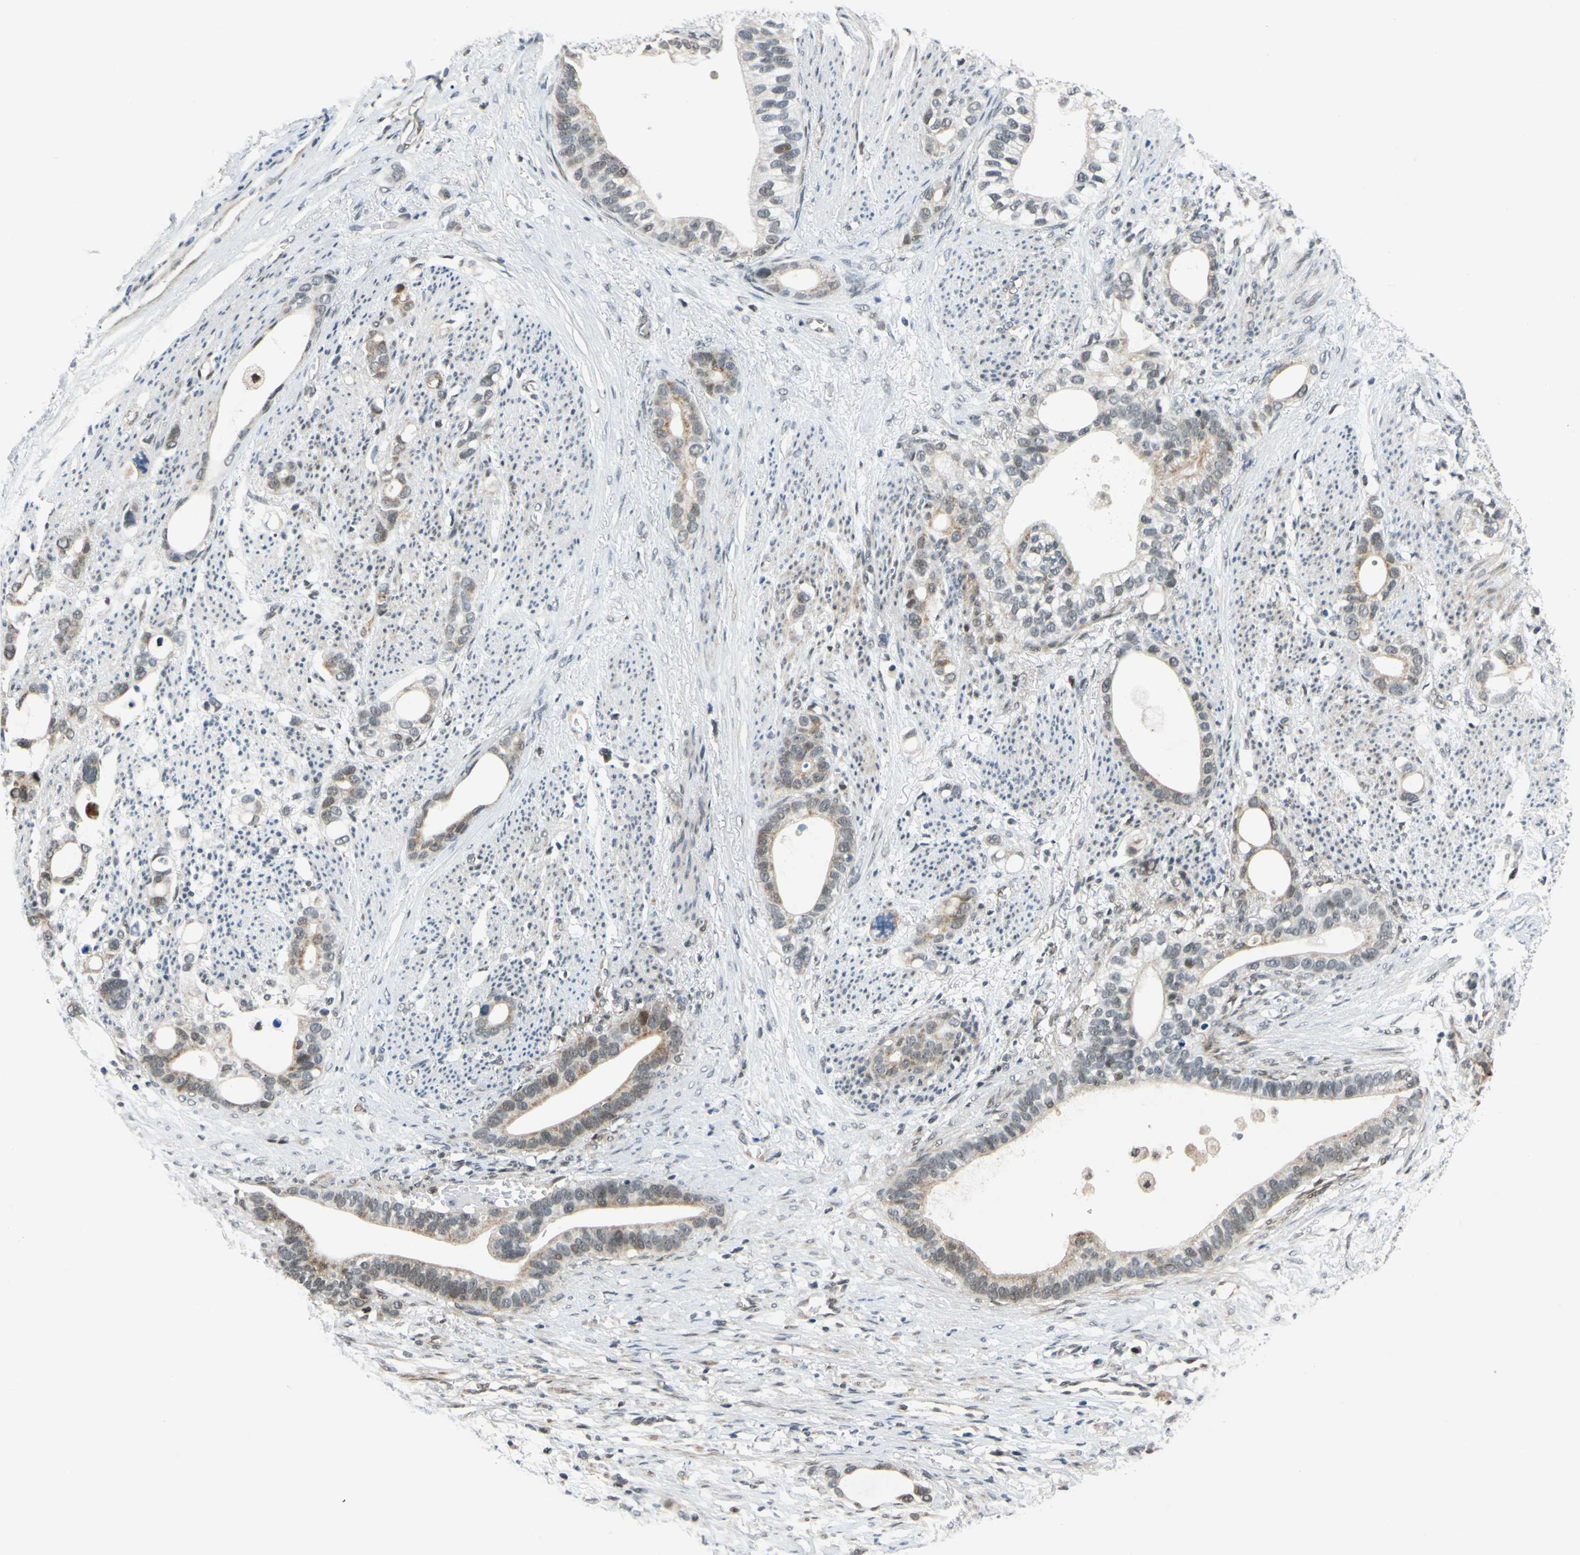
{"staining": {"intensity": "moderate", "quantity": ">75%", "location": "cytoplasmic/membranous"}, "tissue": "stomach cancer", "cell_type": "Tumor cells", "image_type": "cancer", "snomed": [{"axis": "morphology", "description": "Adenocarcinoma, NOS"}, {"axis": "topography", "description": "Stomach"}], "caption": "Immunohistochemical staining of human stomach adenocarcinoma exhibits medium levels of moderate cytoplasmic/membranous protein positivity in about >75% of tumor cells.", "gene": "POGZ", "patient": {"sex": "female", "age": 75}}